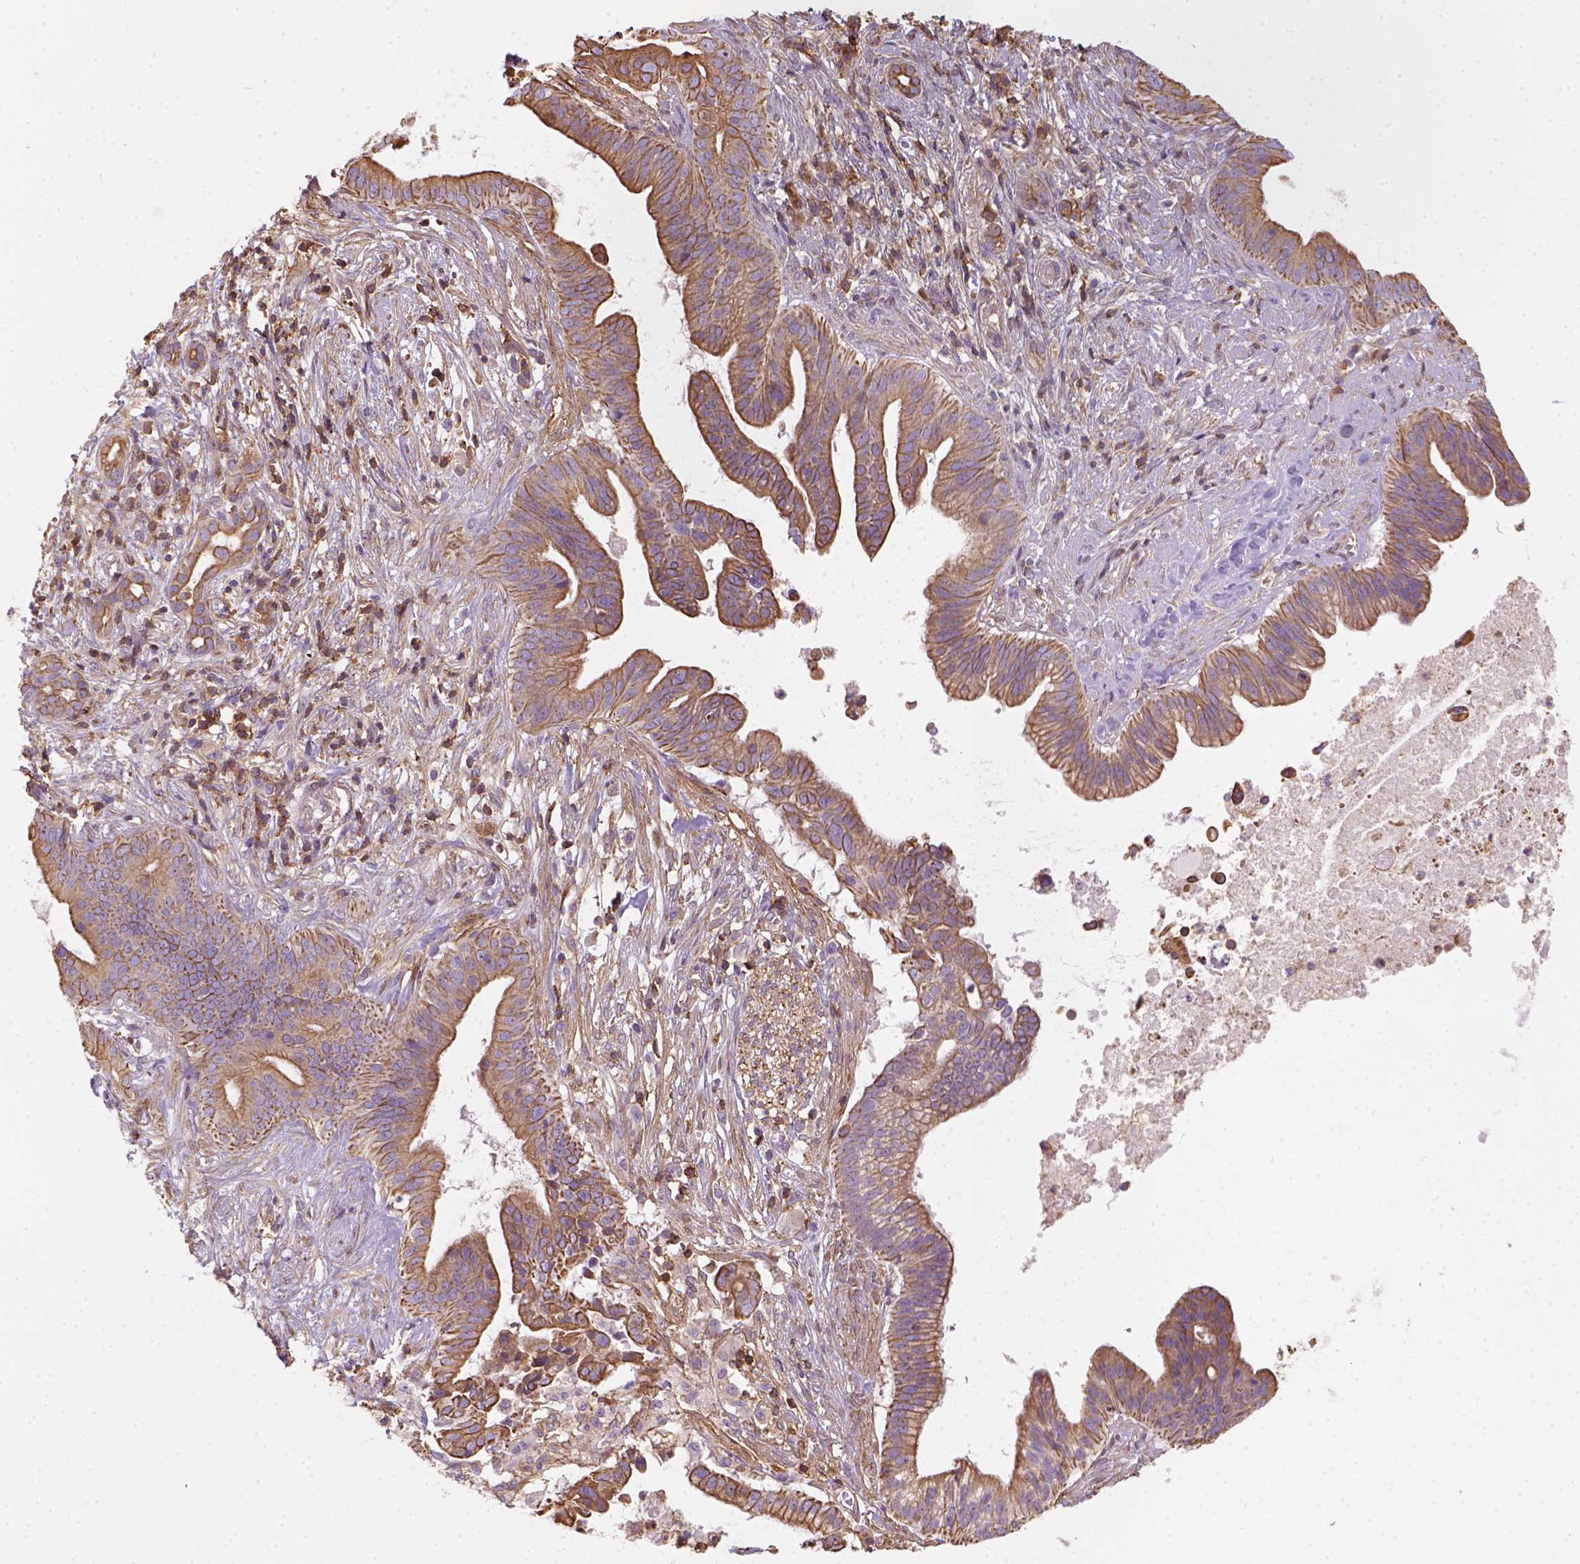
{"staining": {"intensity": "moderate", "quantity": ">75%", "location": "cytoplasmic/membranous"}, "tissue": "pancreatic cancer", "cell_type": "Tumor cells", "image_type": "cancer", "snomed": [{"axis": "morphology", "description": "Adenocarcinoma, NOS"}, {"axis": "topography", "description": "Pancreas"}], "caption": "This photomicrograph displays immunohistochemistry (IHC) staining of pancreatic adenocarcinoma, with medium moderate cytoplasmic/membranous expression in approximately >75% of tumor cells.", "gene": "GPRC5D", "patient": {"sex": "male", "age": 61}}